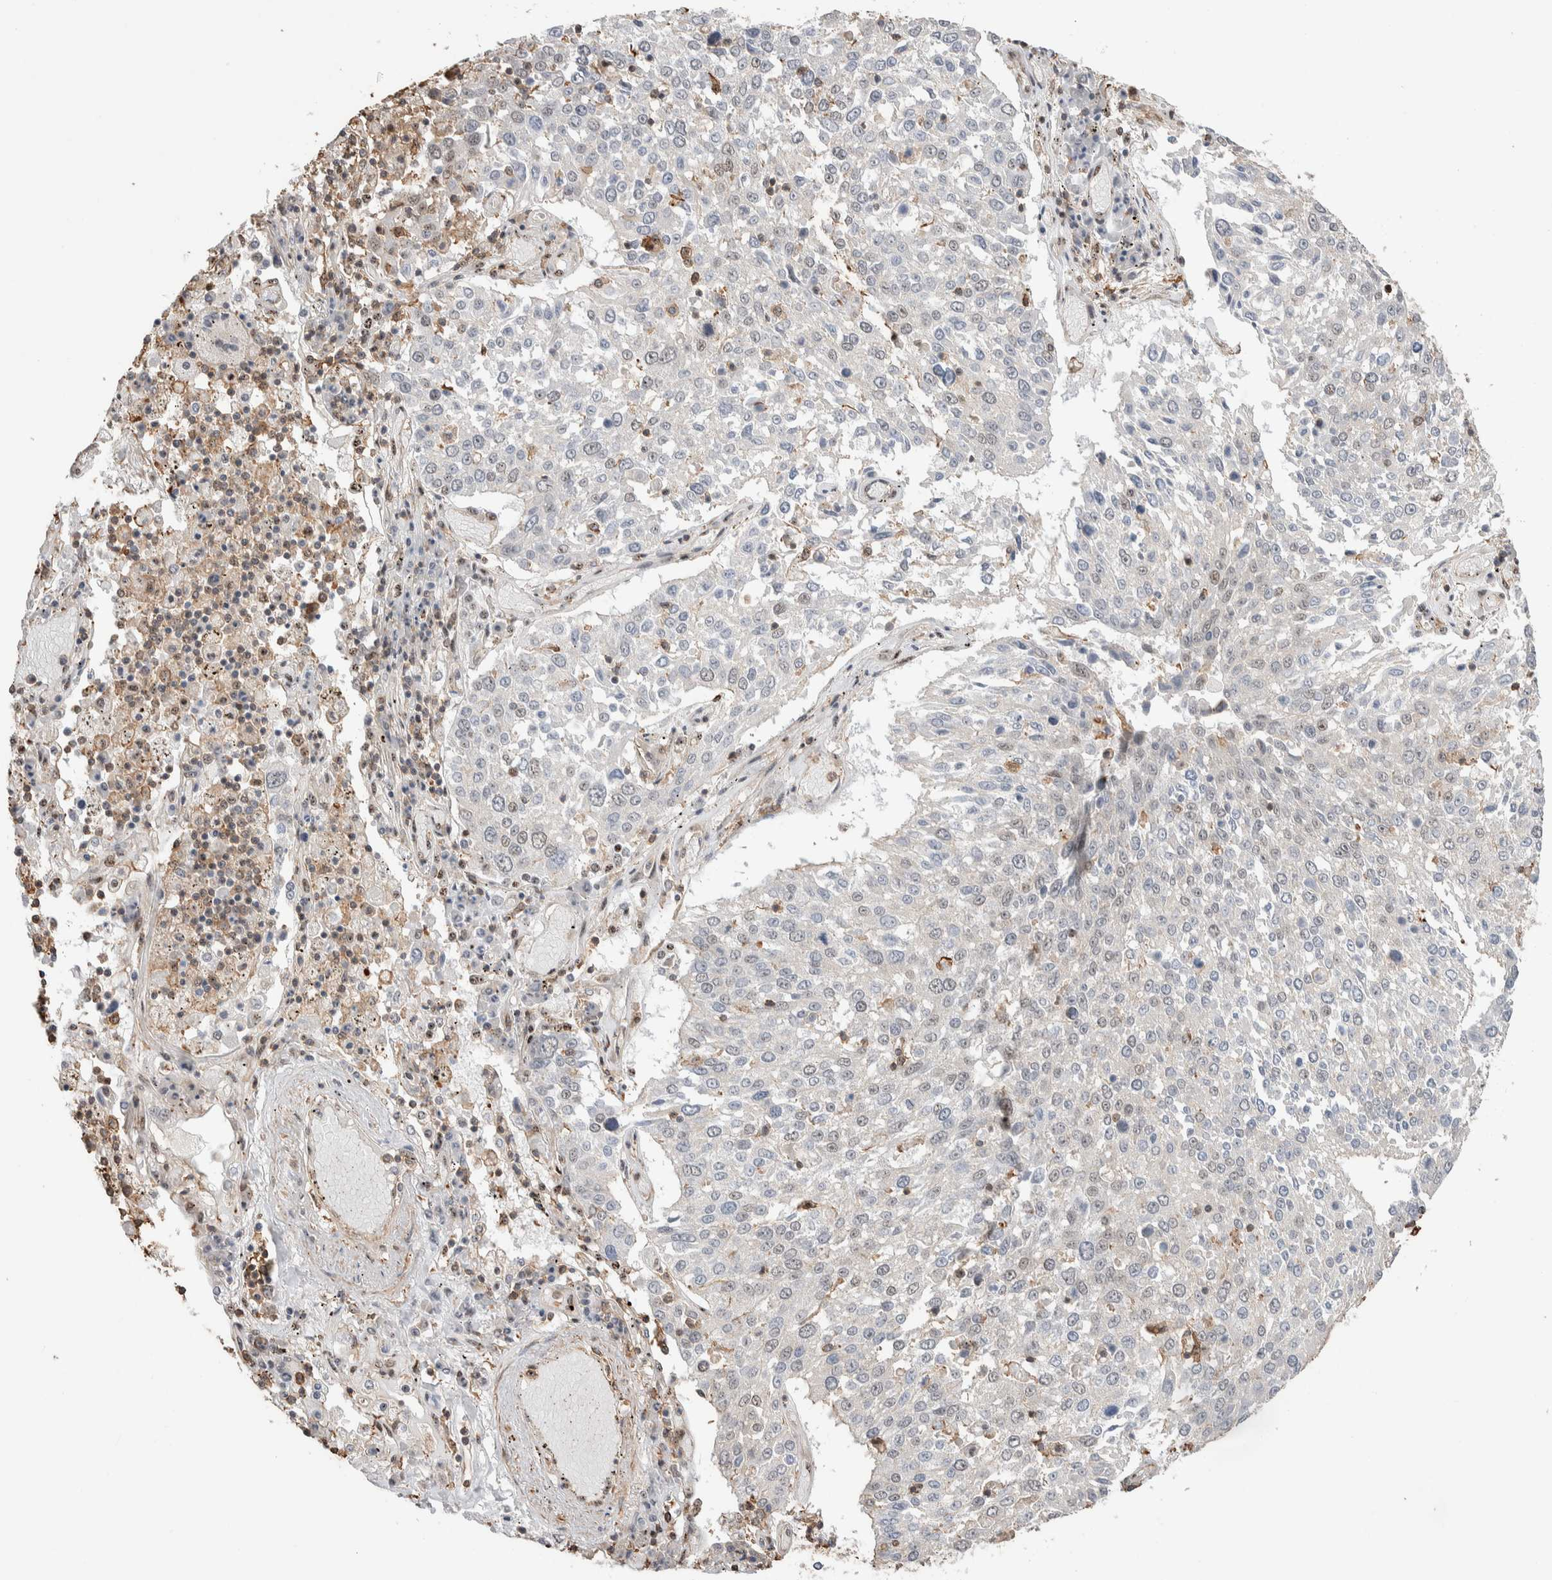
{"staining": {"intensity": "negative", "quantity": "none", "location": "none"}, "tissue": "lung cancer", "cell_type": "Tumor cells", "image_type": "cancer", "snomed": [{"axis": "morphology", "description": "Squamous cell carcinoma, NOS"}, {"axis": "topography", "description": "Lung"}], "caption": "Immunohistochemical staining of human lung cancer (squamous cell carcinoma) reveals no significant staining in tumor cells.", "gene": "ZNF704", "patient": {"sex": "male", "age": 65}}